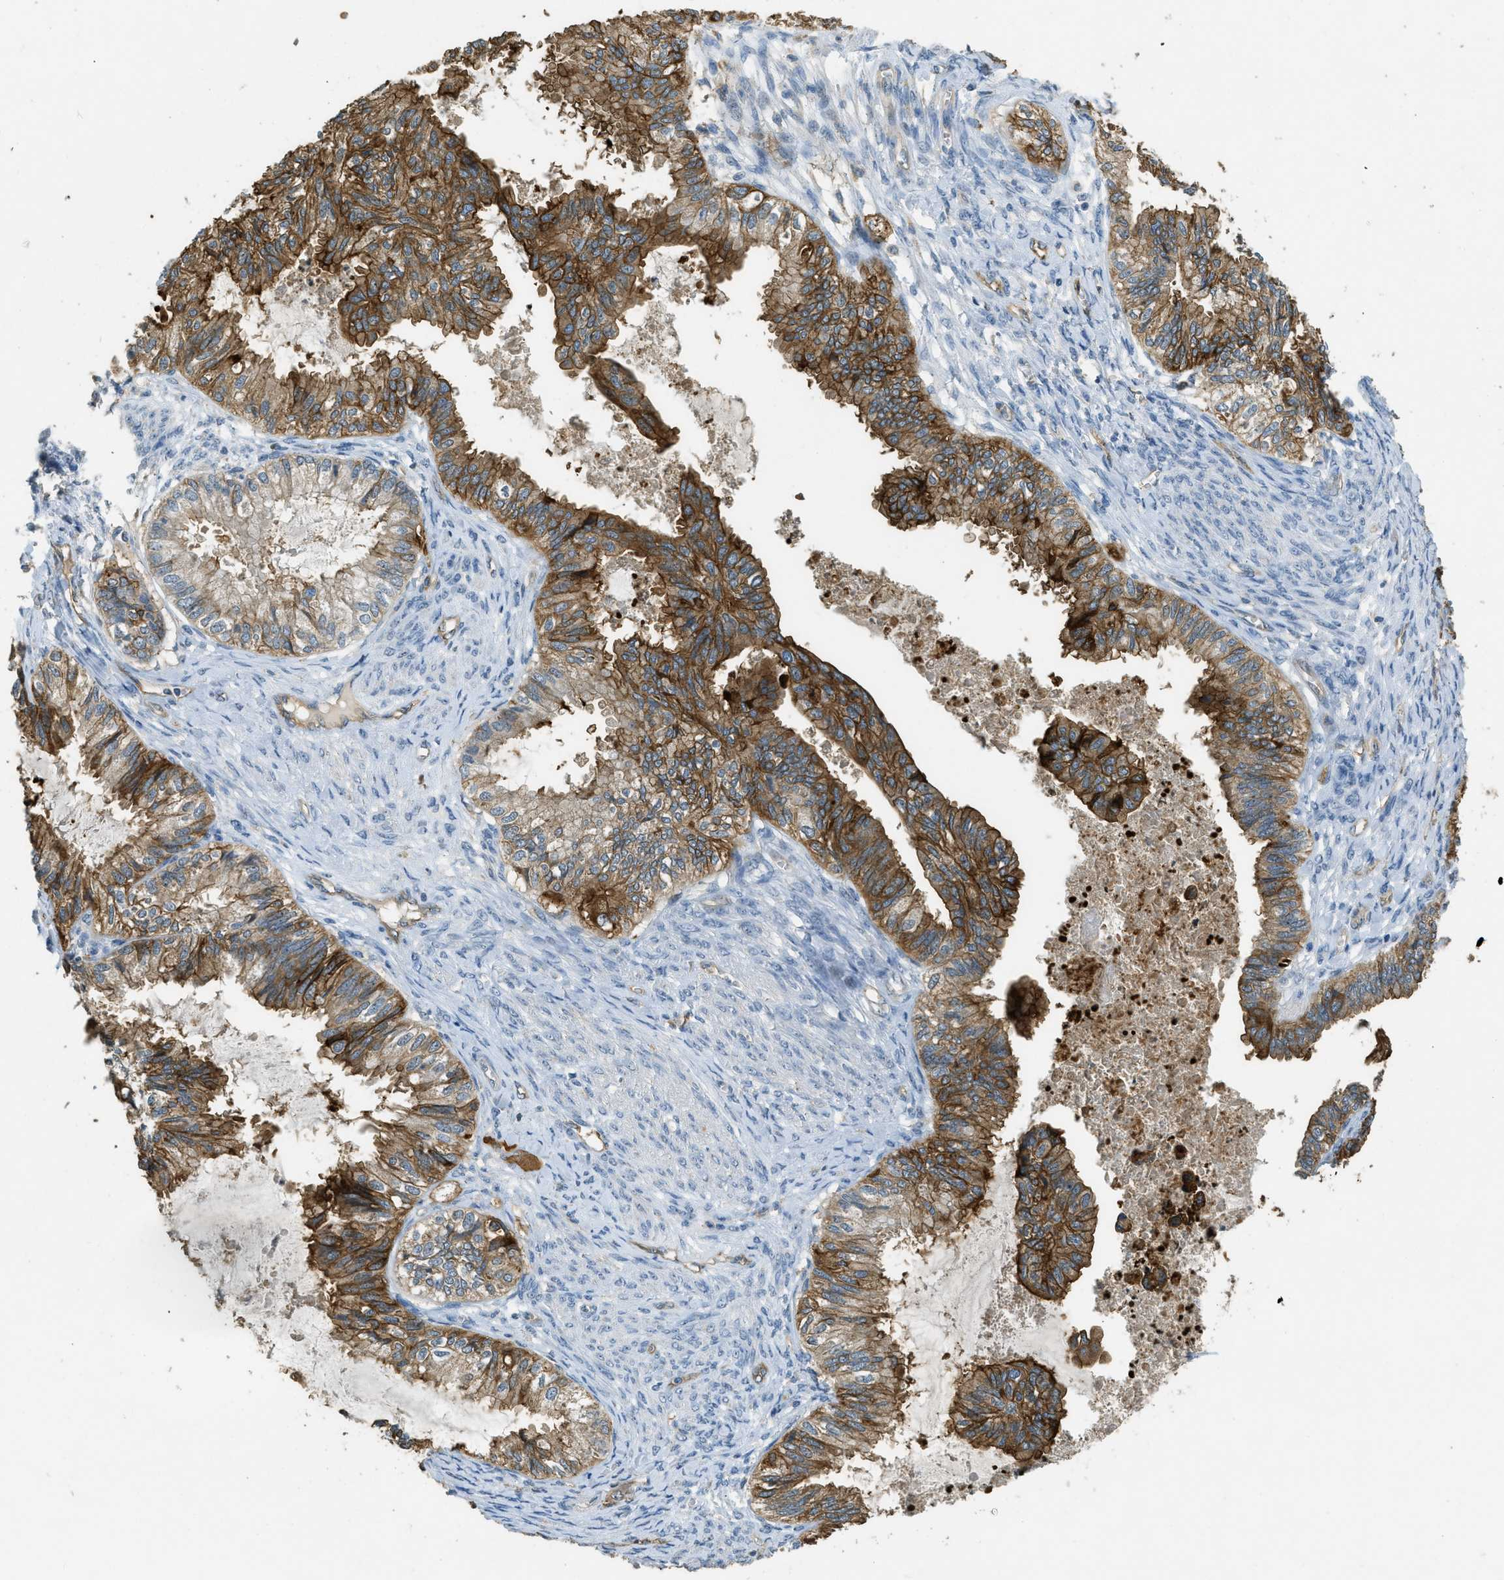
{"staining": {"intensity": "moderate", "quantity": ">75%", "location": "cytoplasmic/membranous"}, "tissue": "cervical cancer", "cell_type": "Tumor cells", "image_type": "cancer", "snomed": [{"axis": "morphology", "description": "Normal tissue, NOS"}, {"axis": "morphology", "description": "Adenocarcinoma, NOS"}, {"axis": "topography", "description": "Cervix"}, {"axis": "topography", "description": "Endometrium"}], "caption": "IHC of cervical cancer (adenocarcinoma) demonstrates medium levels of moderate cytoplasmic/membranous positivity in about >75% of tumor cells. The protein is shown in brown color, while the nuclei are stained blue.", "gene": "OSMR", "patient": {"sex": "female", "age": 86}}